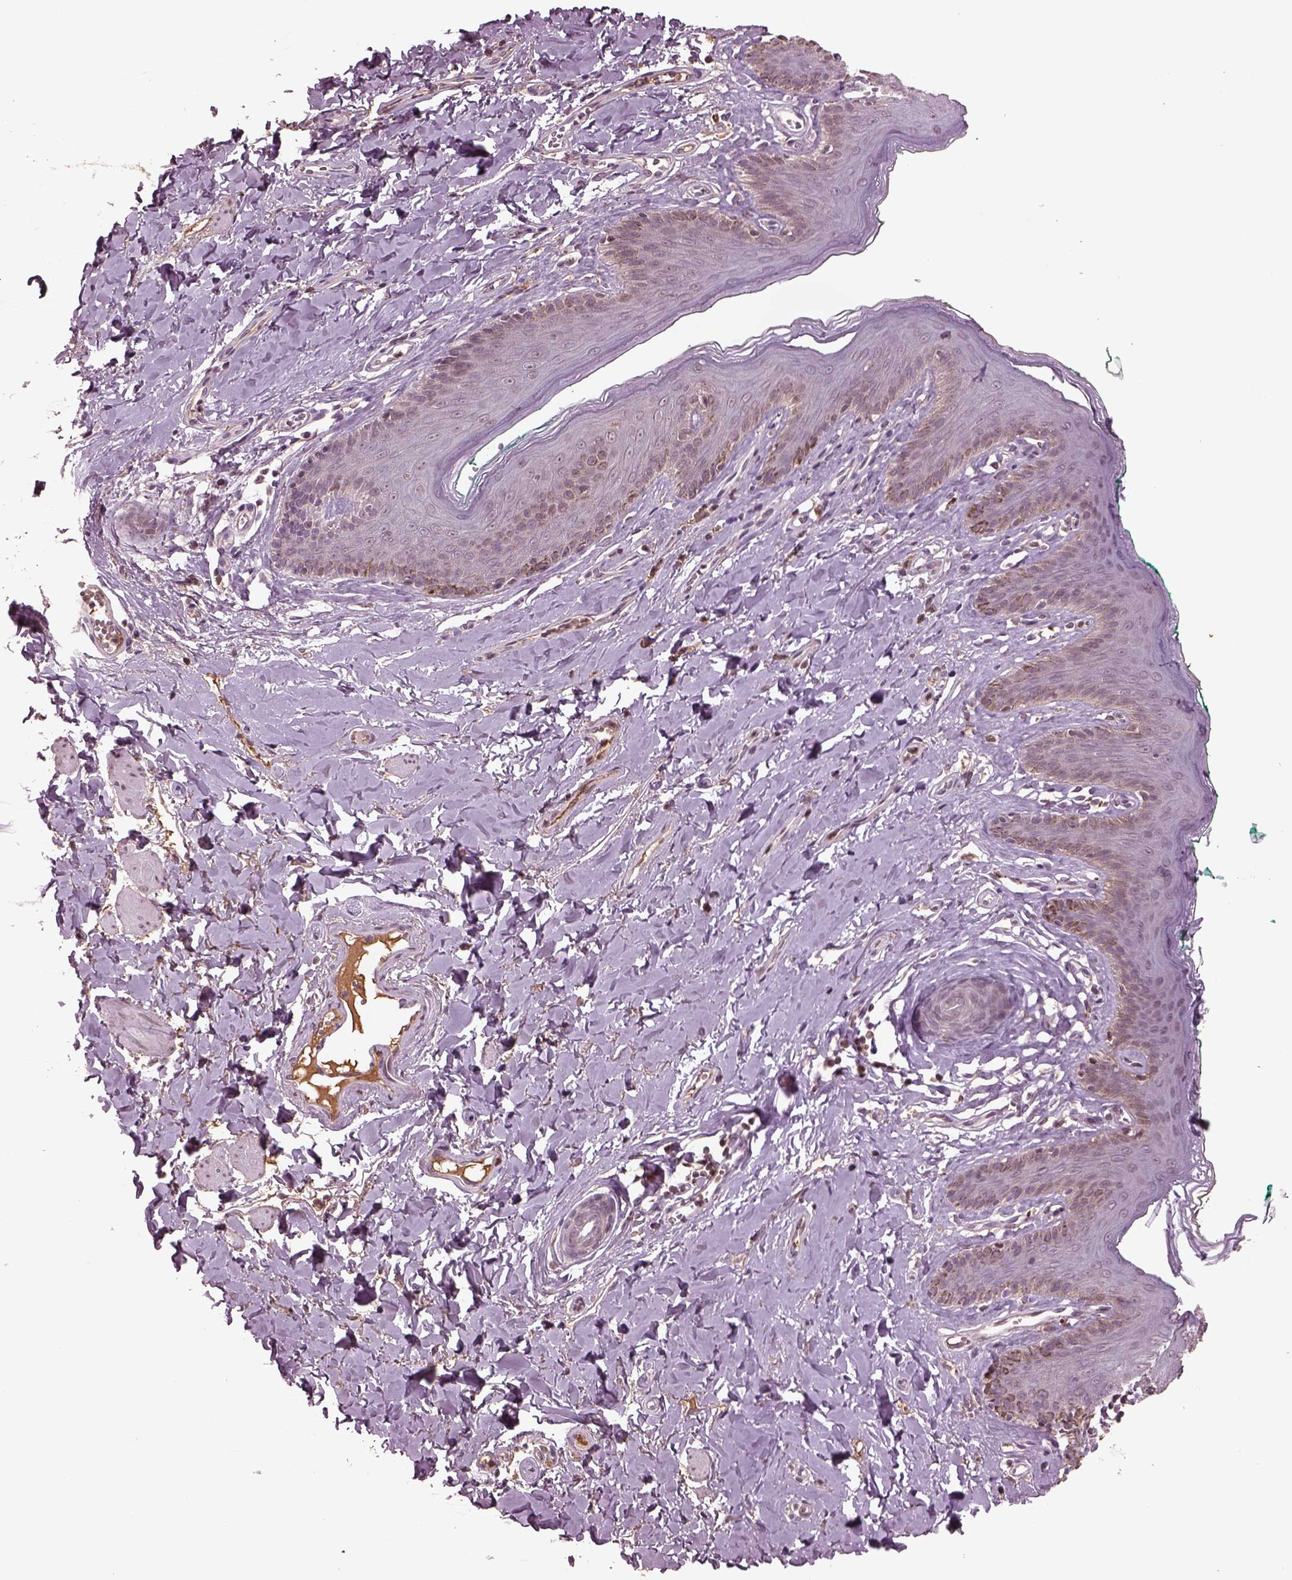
{"staining": {"intensity": "negative", "quantity": "none", "location": "none"}, "tissue": "skin", "cell_type": "Epidermal cells", "image_type": "normal", "snomed": [{"axis": "morphology", "description": "Normal tissue, NOS"}, {"axis": "topography", "description": "Vulva"}], "caption": "Protein analysis of unremarkable skin exhibits no significant expression in epidermal cells. The staining was performed using DAB (3,3'-diaminobenzidine) to visualize the protein expression in brown, while the nuclei were stained in blue with hematoxylin (Magnification: 20x).", "gene": "PTX4", "patient": {"sex": "female", "age": 66}}